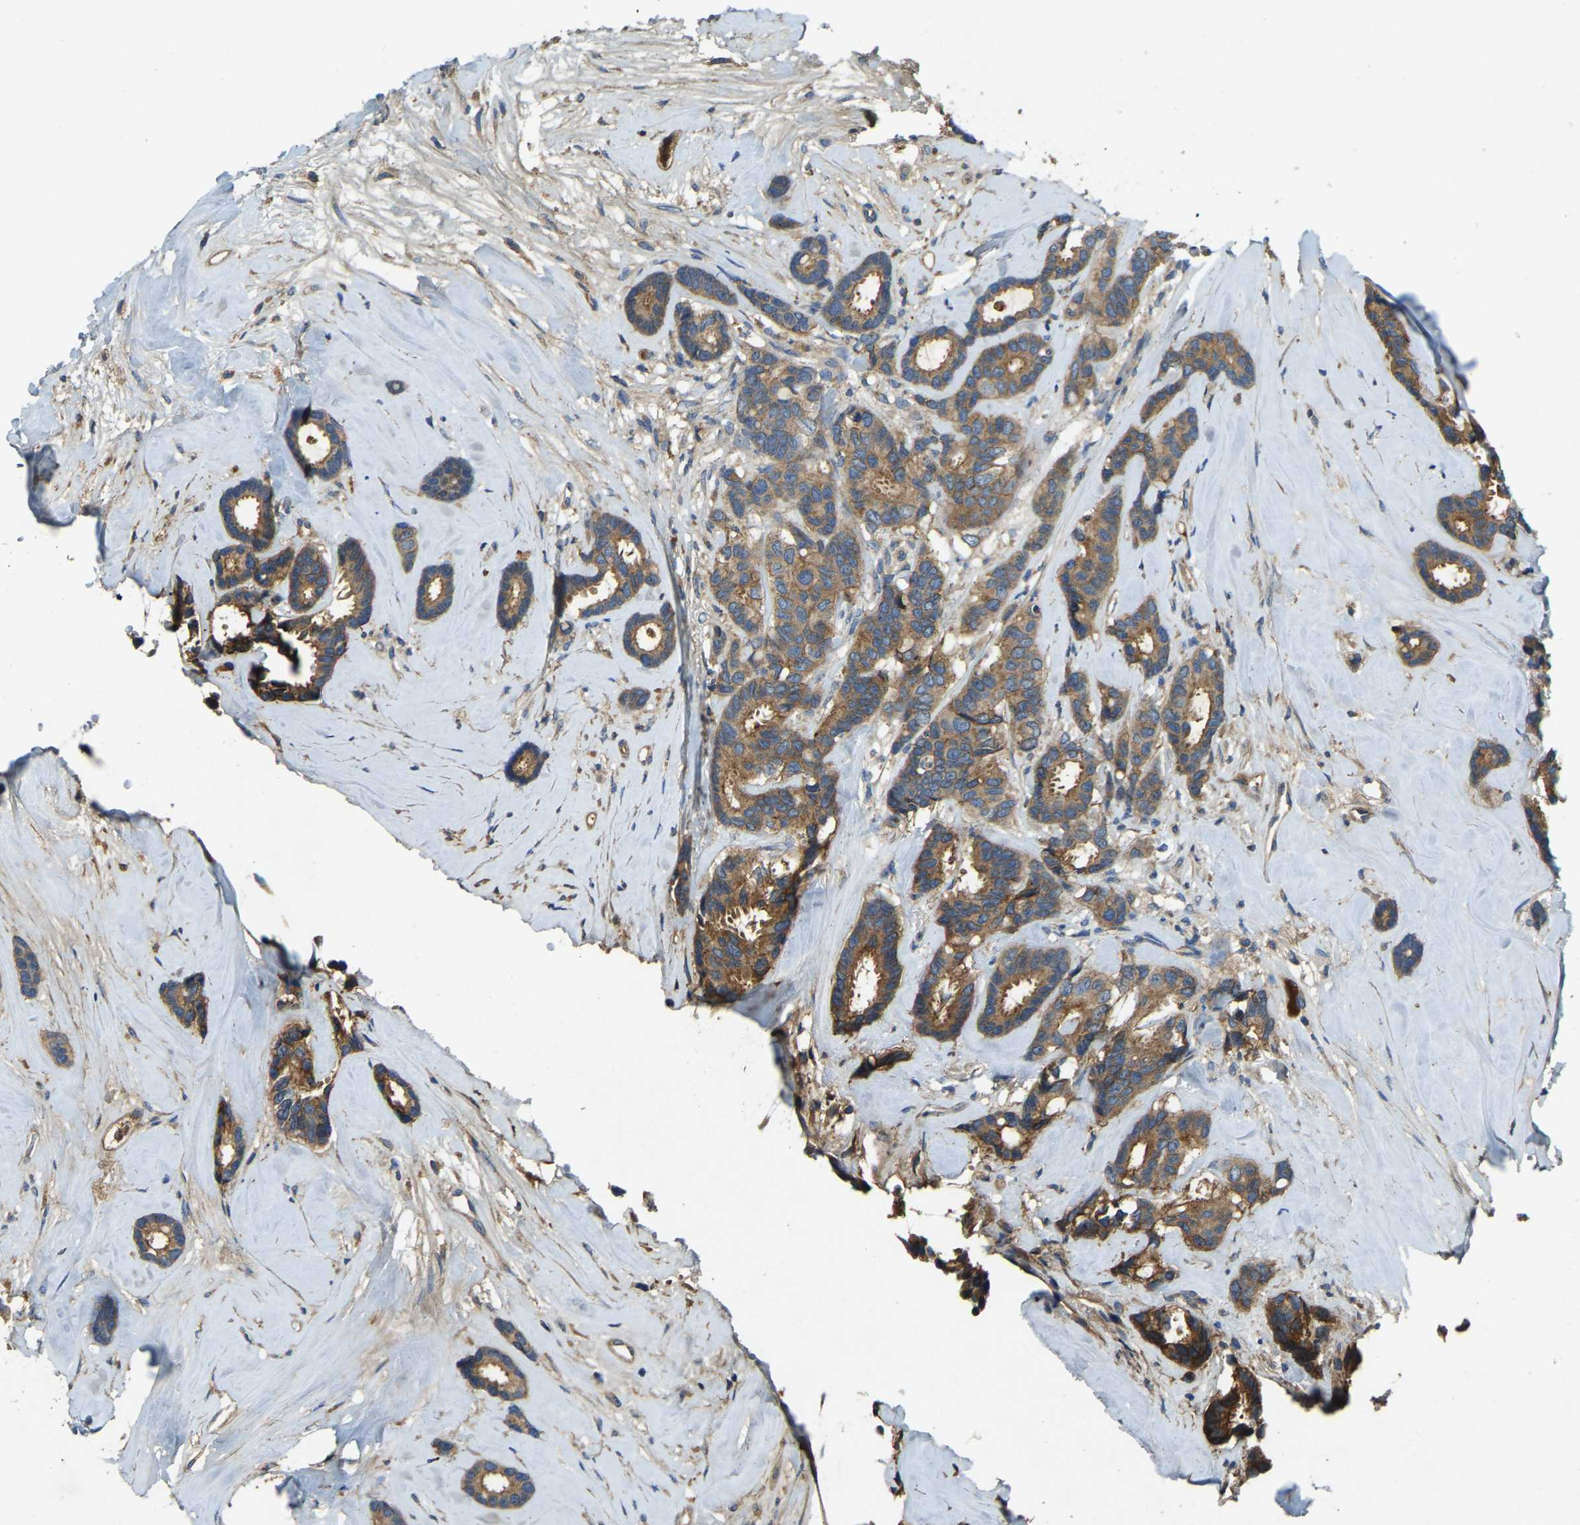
{"staining": {"intensity": "moderate", "quantity": ">75%", "location": "cytoplasmic/membranous"}, "tissue": "breast cancer", "cell_type": "Tumor cells", "image_type": "cancer", "snomed": [{"axis": "morphology", "description": "Duct carcinoma"}, {"axis": "topography", "description": "Breast"}], "caption": "Immunohistochemical staining of breast cancer exhibits medium levels of moderate cytoplasmic/membranous staining in approximately >75% of tumor cells. Immunohistochemistry (ihc) stains the protein in brown and the nuclei are stained blue.", "gene": "ATP8B1", "patient": {"sex": "female", "age": 87}}